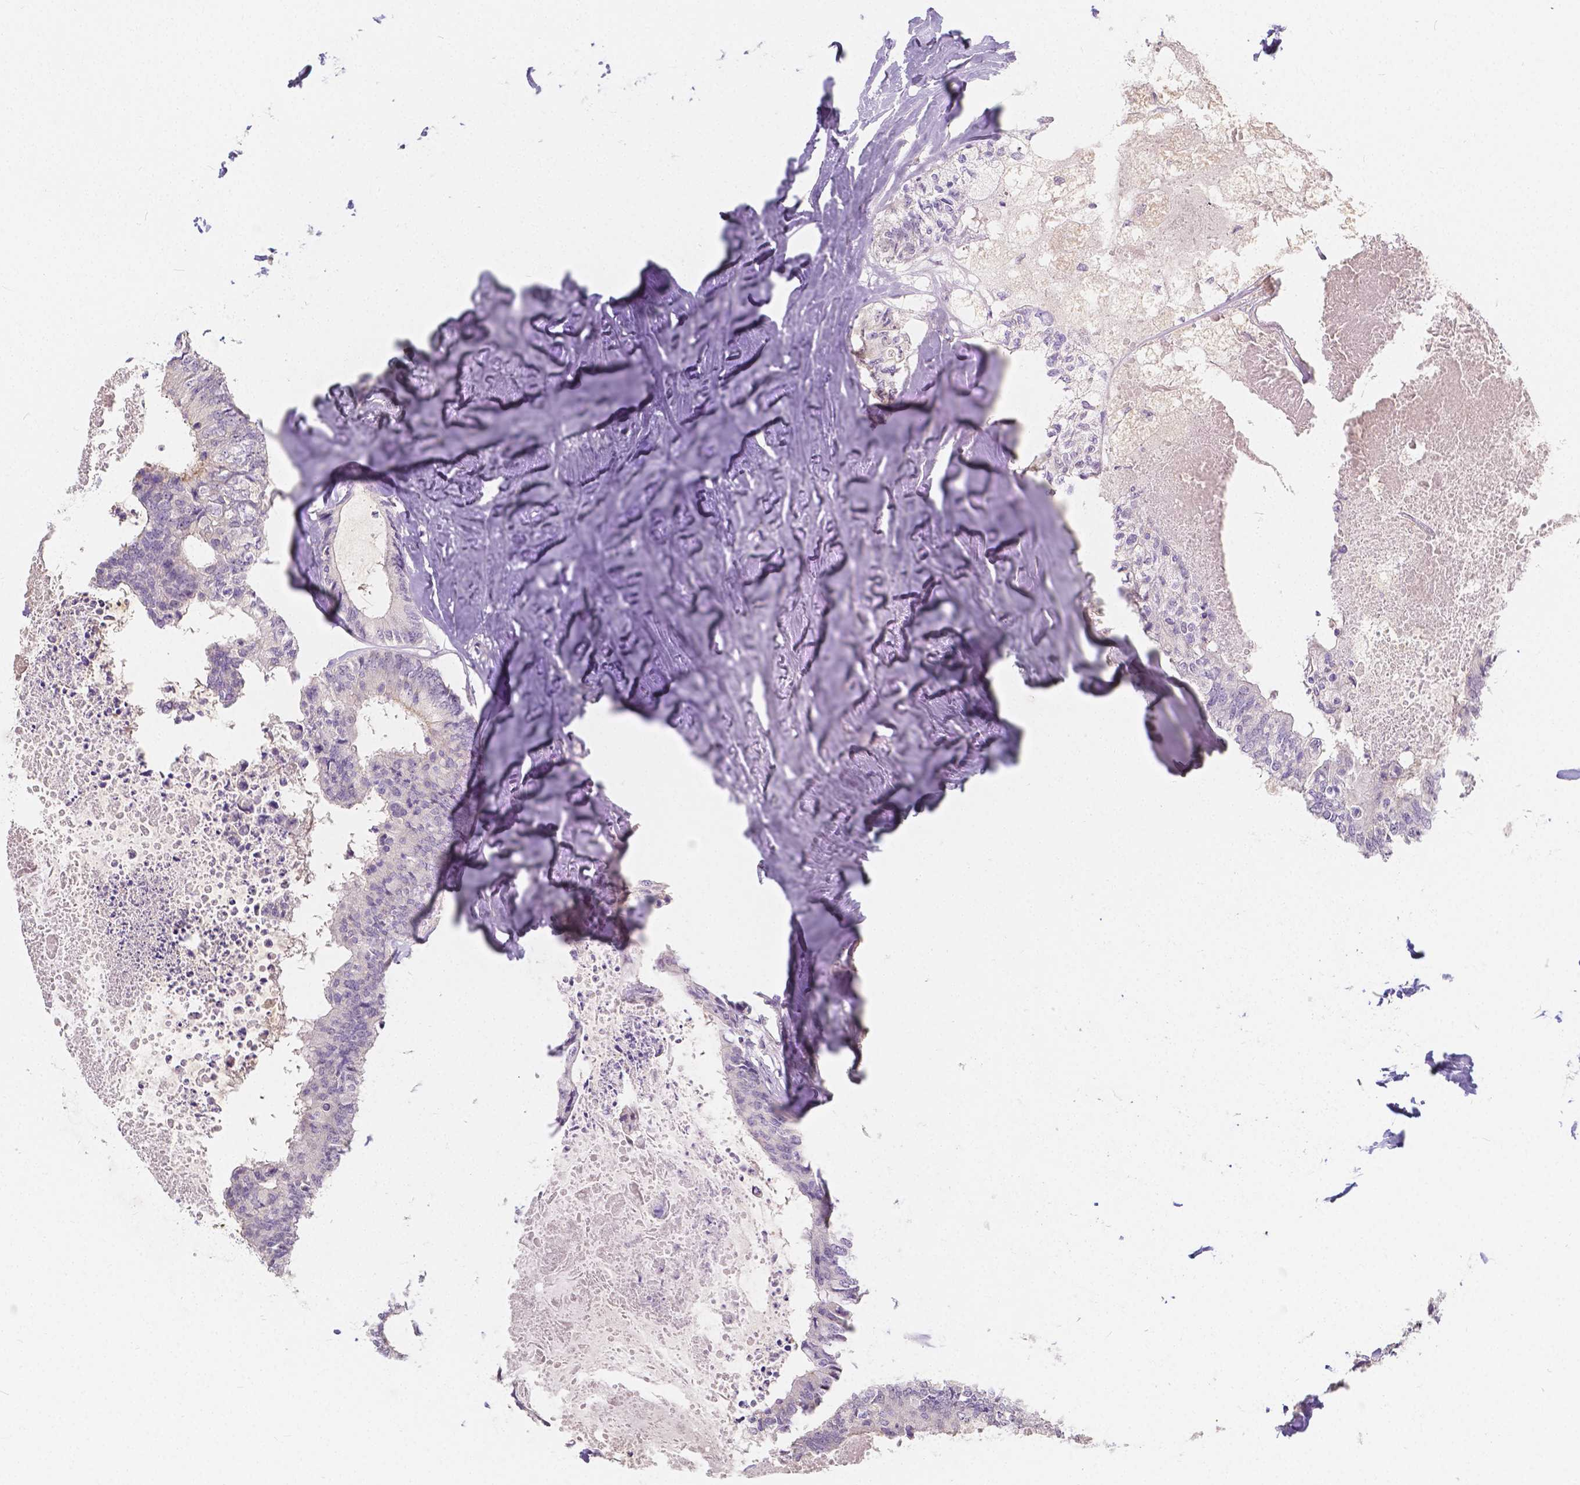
{"staining": {"intensity": "negative", "quantity": "none", "location": "none"}, "tissue": "colorectal cancer", "cell_type": "Tumor cells", "image_type": "cancer", "snomed": [{"axis": "morphology", "description": "Adenocarcinoma, NOS"}, {"axis": "topography", "description": "Colon"}, {"axis": "topography", "description": "Rectum"}], "caption": "Immunohistochemistry photomicrograph of human colorectal cancer (adenocarcinoma) stained for a protein (brown), which shows no staining in tumor cells.", "gene": "RNF186", "patient": {"sex": "male", "age": 57}}